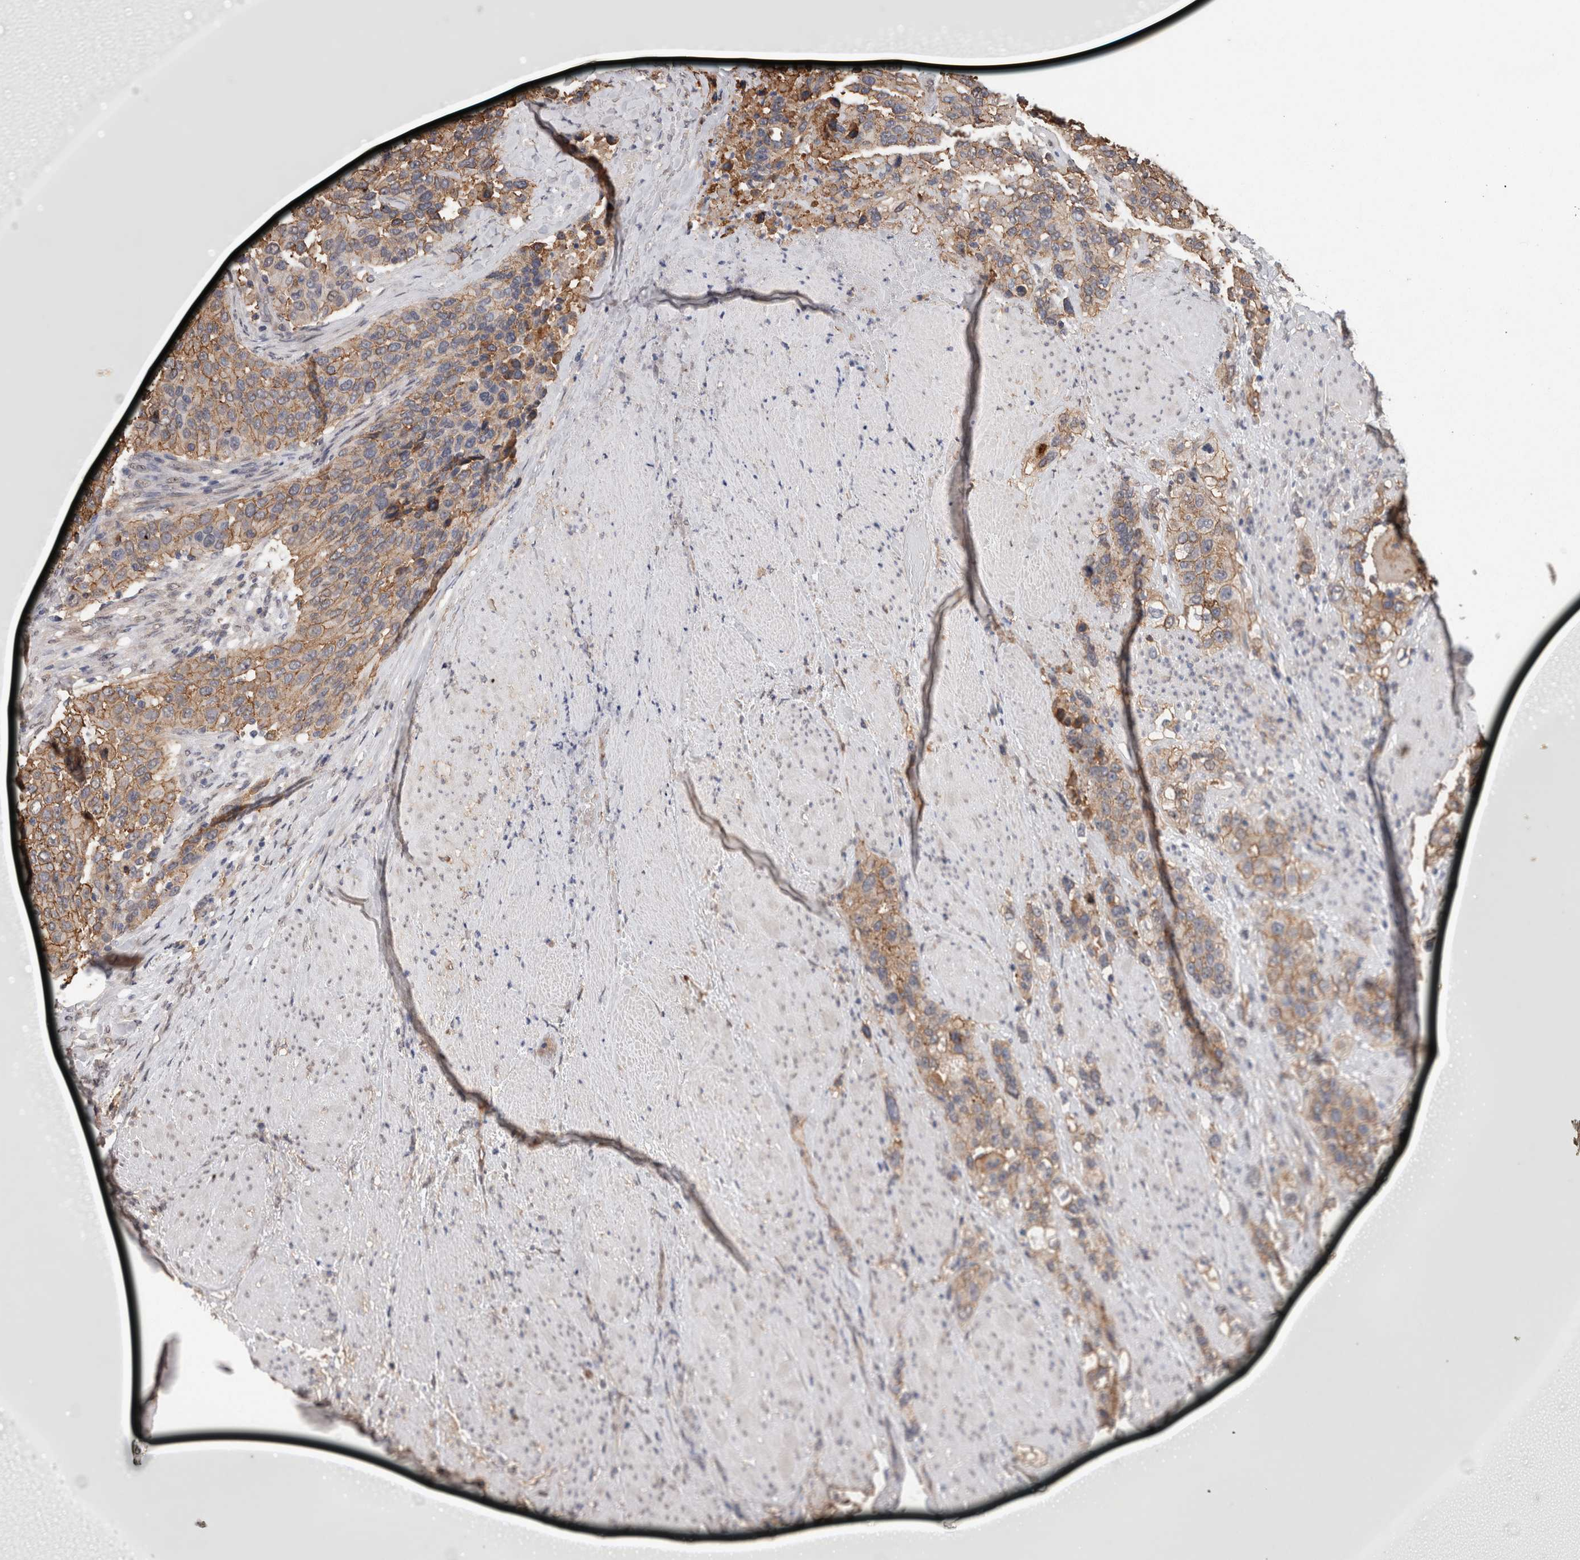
{"staining": {"intensity": "moderate", "quantity": "25%-75%", "location": "cytoplasmic/membranous"}, "tissue": "urothelial cancer", "cell_type": "Tumor cells", "image_type": "cancer", "snomed": [{"axis": "morphology", "description": "Urothelial carcinoma, High grade"}, {"axis": "topography", "description": "Urinary bladder"}], "caption": "High-magnification brightfield microscopy of urothelial cancer stained with DAB (3,3'-diaminobenzidine) (brown) and counterstained with hematoxylin (blue). tumor cells exhibit moderate cytoplasmic/membranous positivity is present in approximately25%-75% of cells.", "gene": "S100A10", "patient": {"sex": "female", "age": 80}}